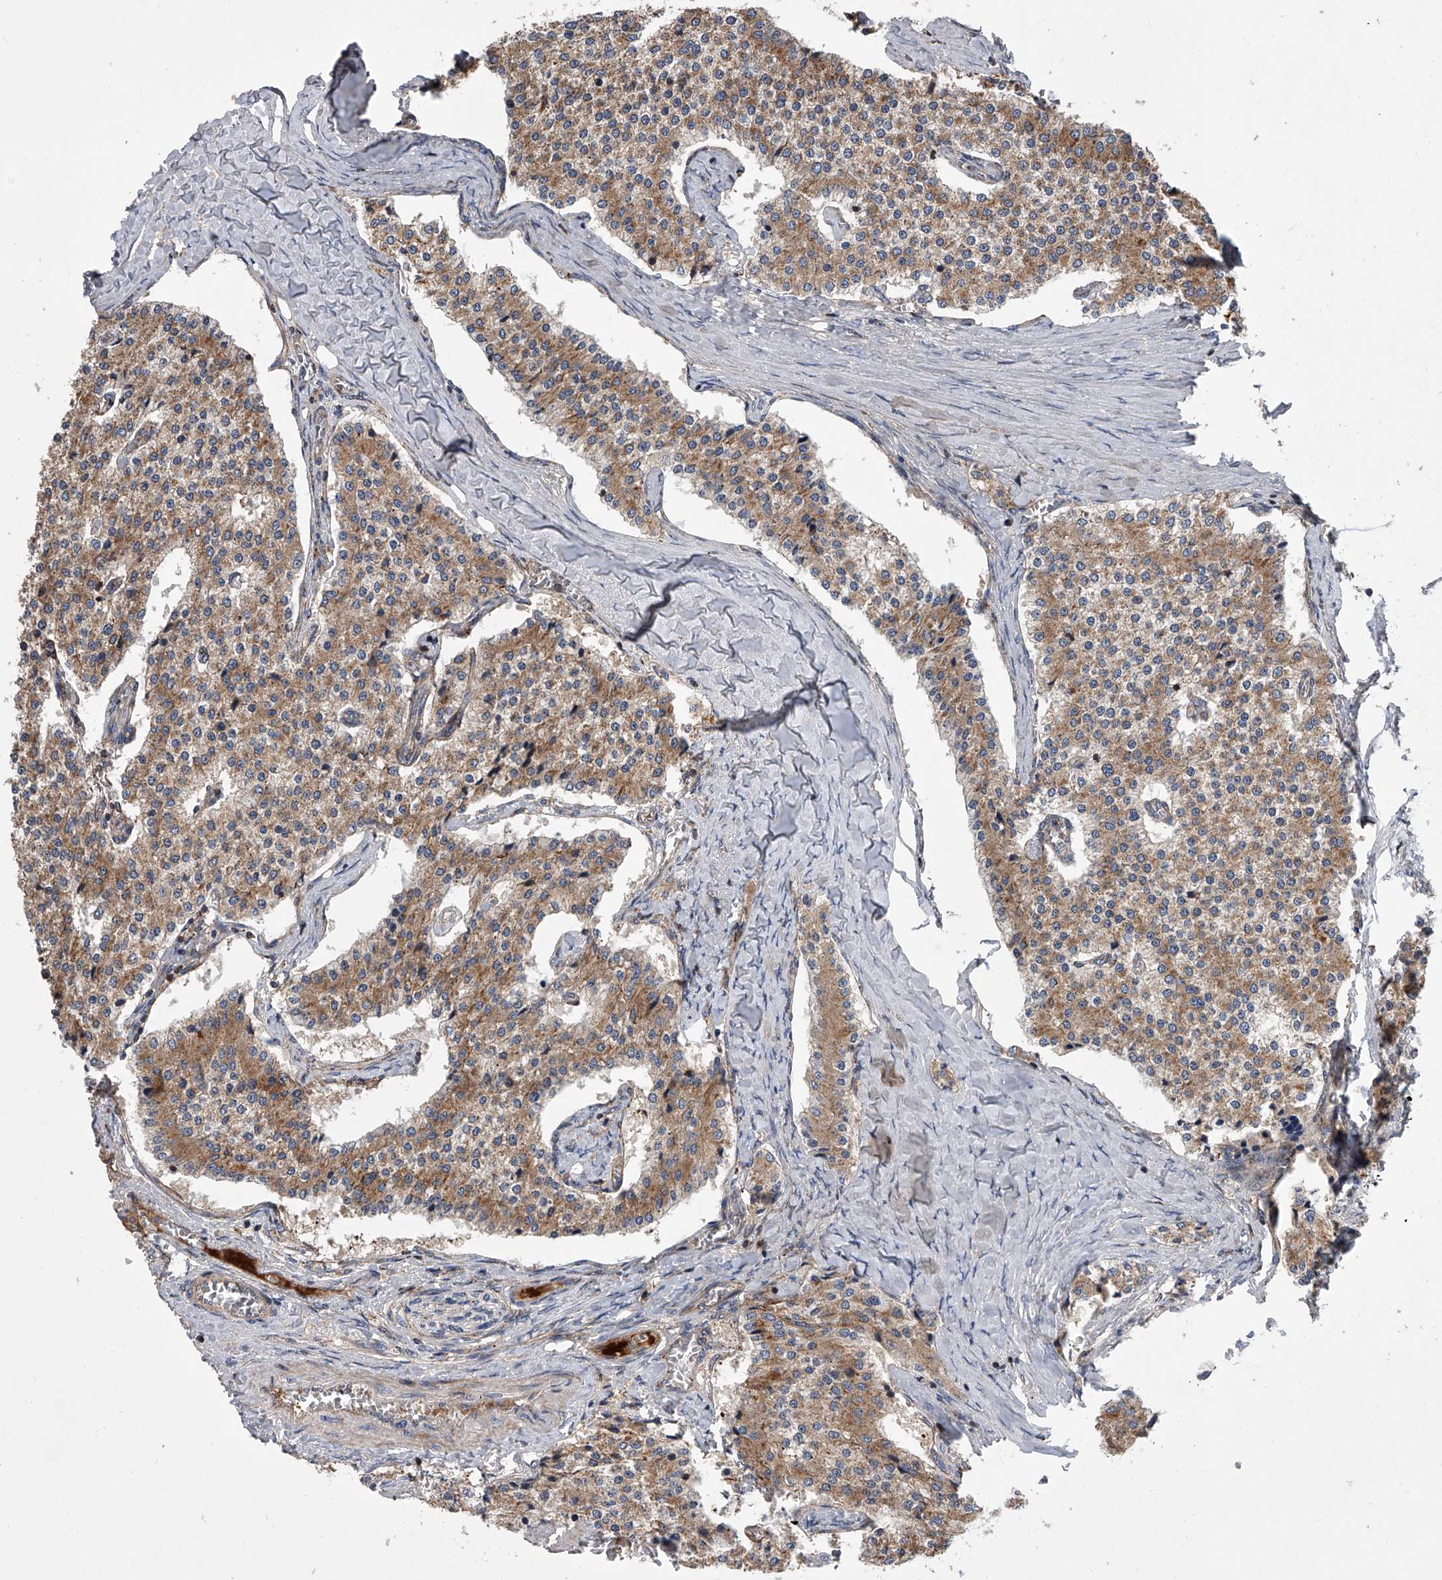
{"staining": {"intensity": "moderate", "quantity": ">75%", "location": "cytoplasmic/membranous"}, "tissue": "carcinoid", "cell_type": "Tumor cells", "image_type": "cancer", "snomed": [{"axis": "morphology", "description": "Carcinoid, malignant, NOS"}, {"axis": "topography", "description": "Colon"}], "caption": "Protein positivity by immunohistochemistry (IHC) displays moderate cytoplasmic/membranous expression in approximately >75% of tumor cells in carcinoid (malignant).", "gene": "USP47", "patient": {"sex": "female", "age": 52}}